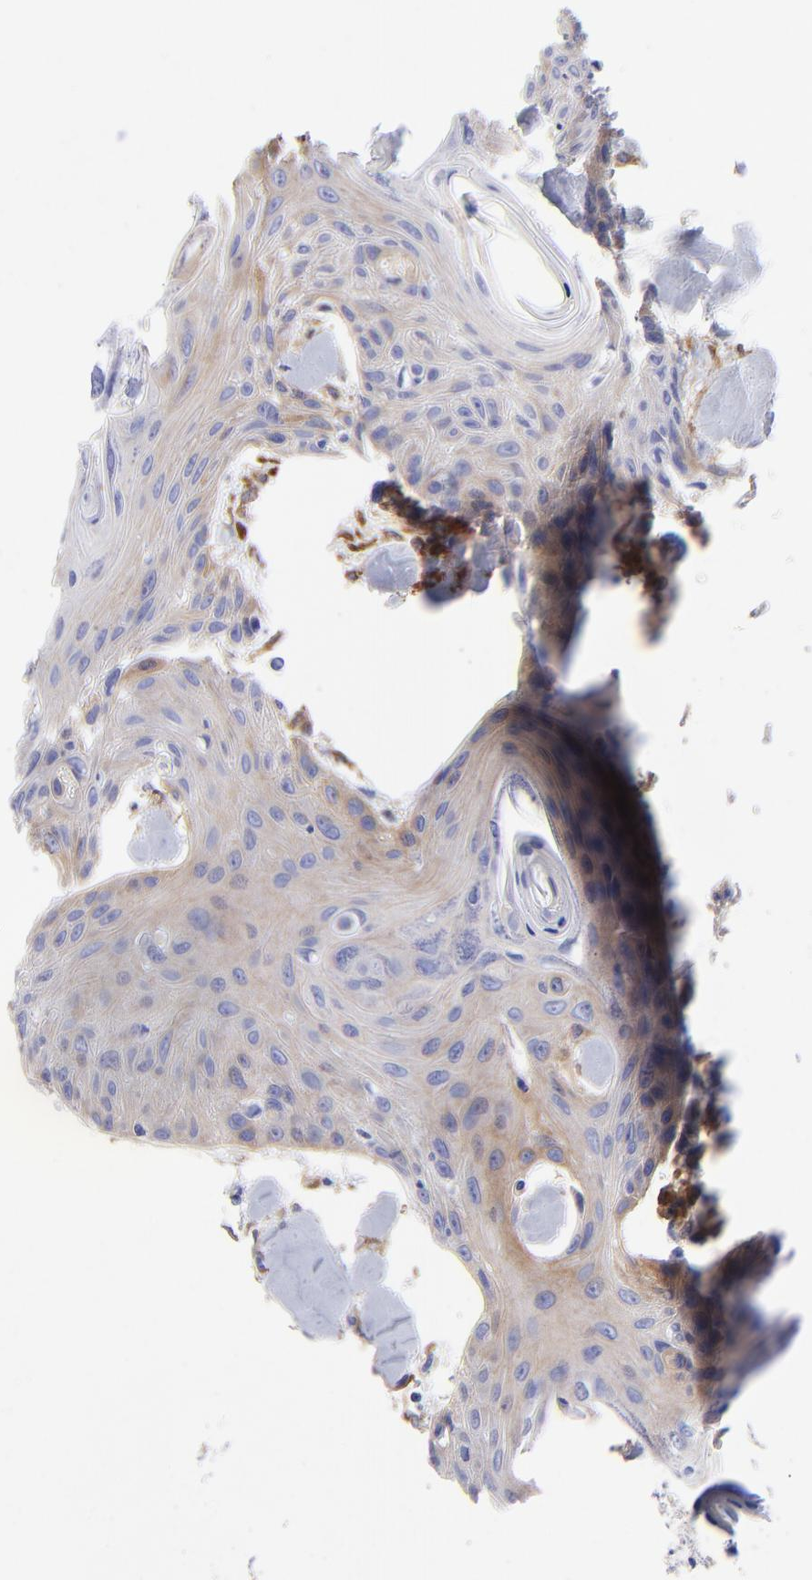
{"staining": {"intensity": "moderate", "quantity": "25%-75%", "location": "cytoplasmic/membranous"}, "tissue": "head and neck cancer", "cell_type": "Tumor cells", "image_type": "cancer", "snomed": [{"axis": "morphology", "description": "Squamous cell carcinoma, NOS"}, {"axis": "morphology", "description": "Squamous cell carcinoma, metastatic, NOS"}, {"axis": "topography", "description": "Lymph node"}, {"axis": "topography", "description": "Salivary gland"}, {"axis": "topography", "description": "Head-Neck"}], "caption": "Moderate cytoplasmic/membranous expression for a protein is seen in about 25%-75% of tumor cells of head and neck cancer (squamous cell carcinoma) using immunohistochemistry (IHC).", "gene": "PPFIBP1", "patient": {"sex": "female", "age": 74}}